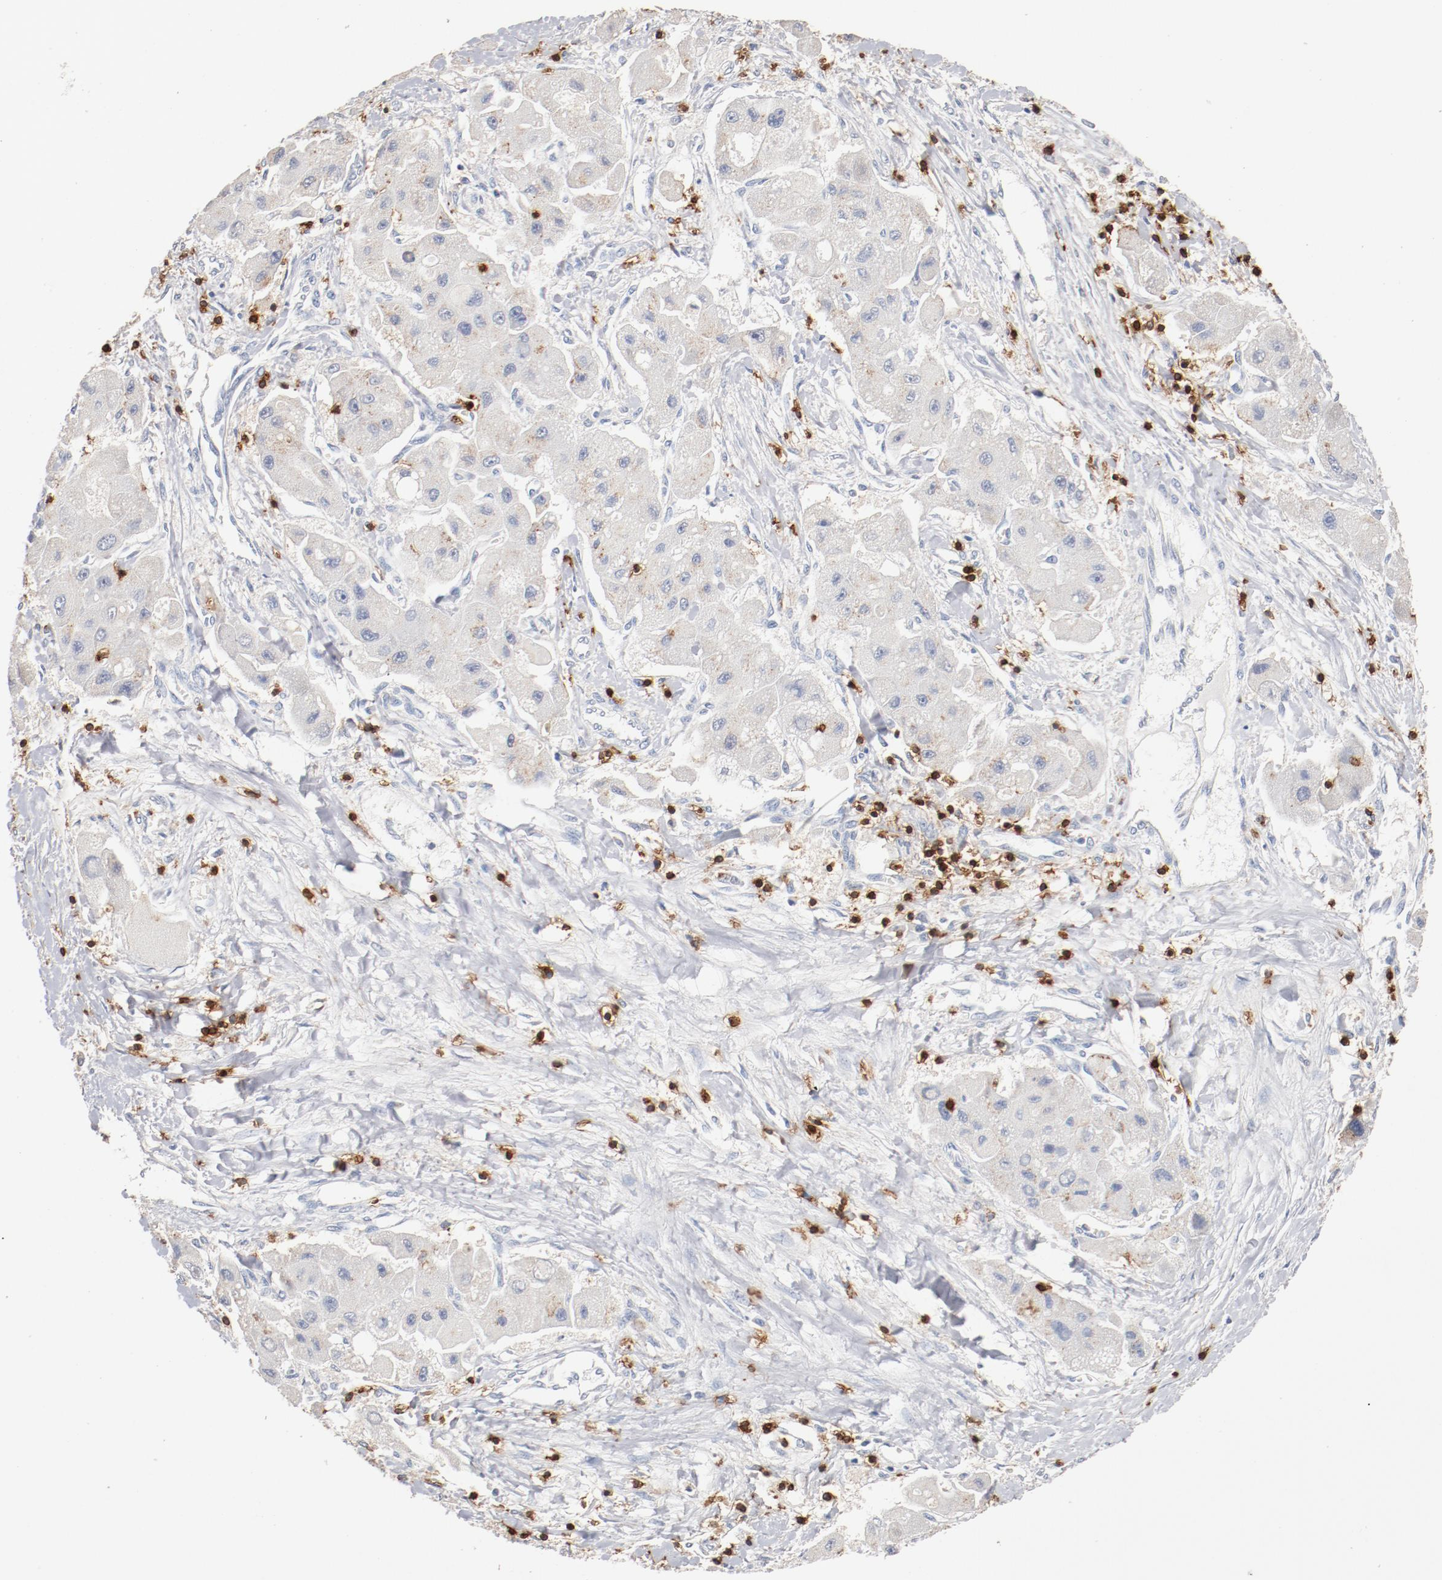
{"staining": {"intensity": "negative", "quantity": "none", "location": "none"}, "tissue": "liver cancer", "cell_type": "Tumor cells", "image_type": "cancer", "snomed": [{"axis": "morphology", "description": "Carcinoma, Hepatocellular, NOS"}, {"axis": "topography", "description": "Liver"}], "caption": "There is no significant expression in tumor cells of liver cancer.", "gene": "CD247", "patient": {"sex": "male", "age": 24}}